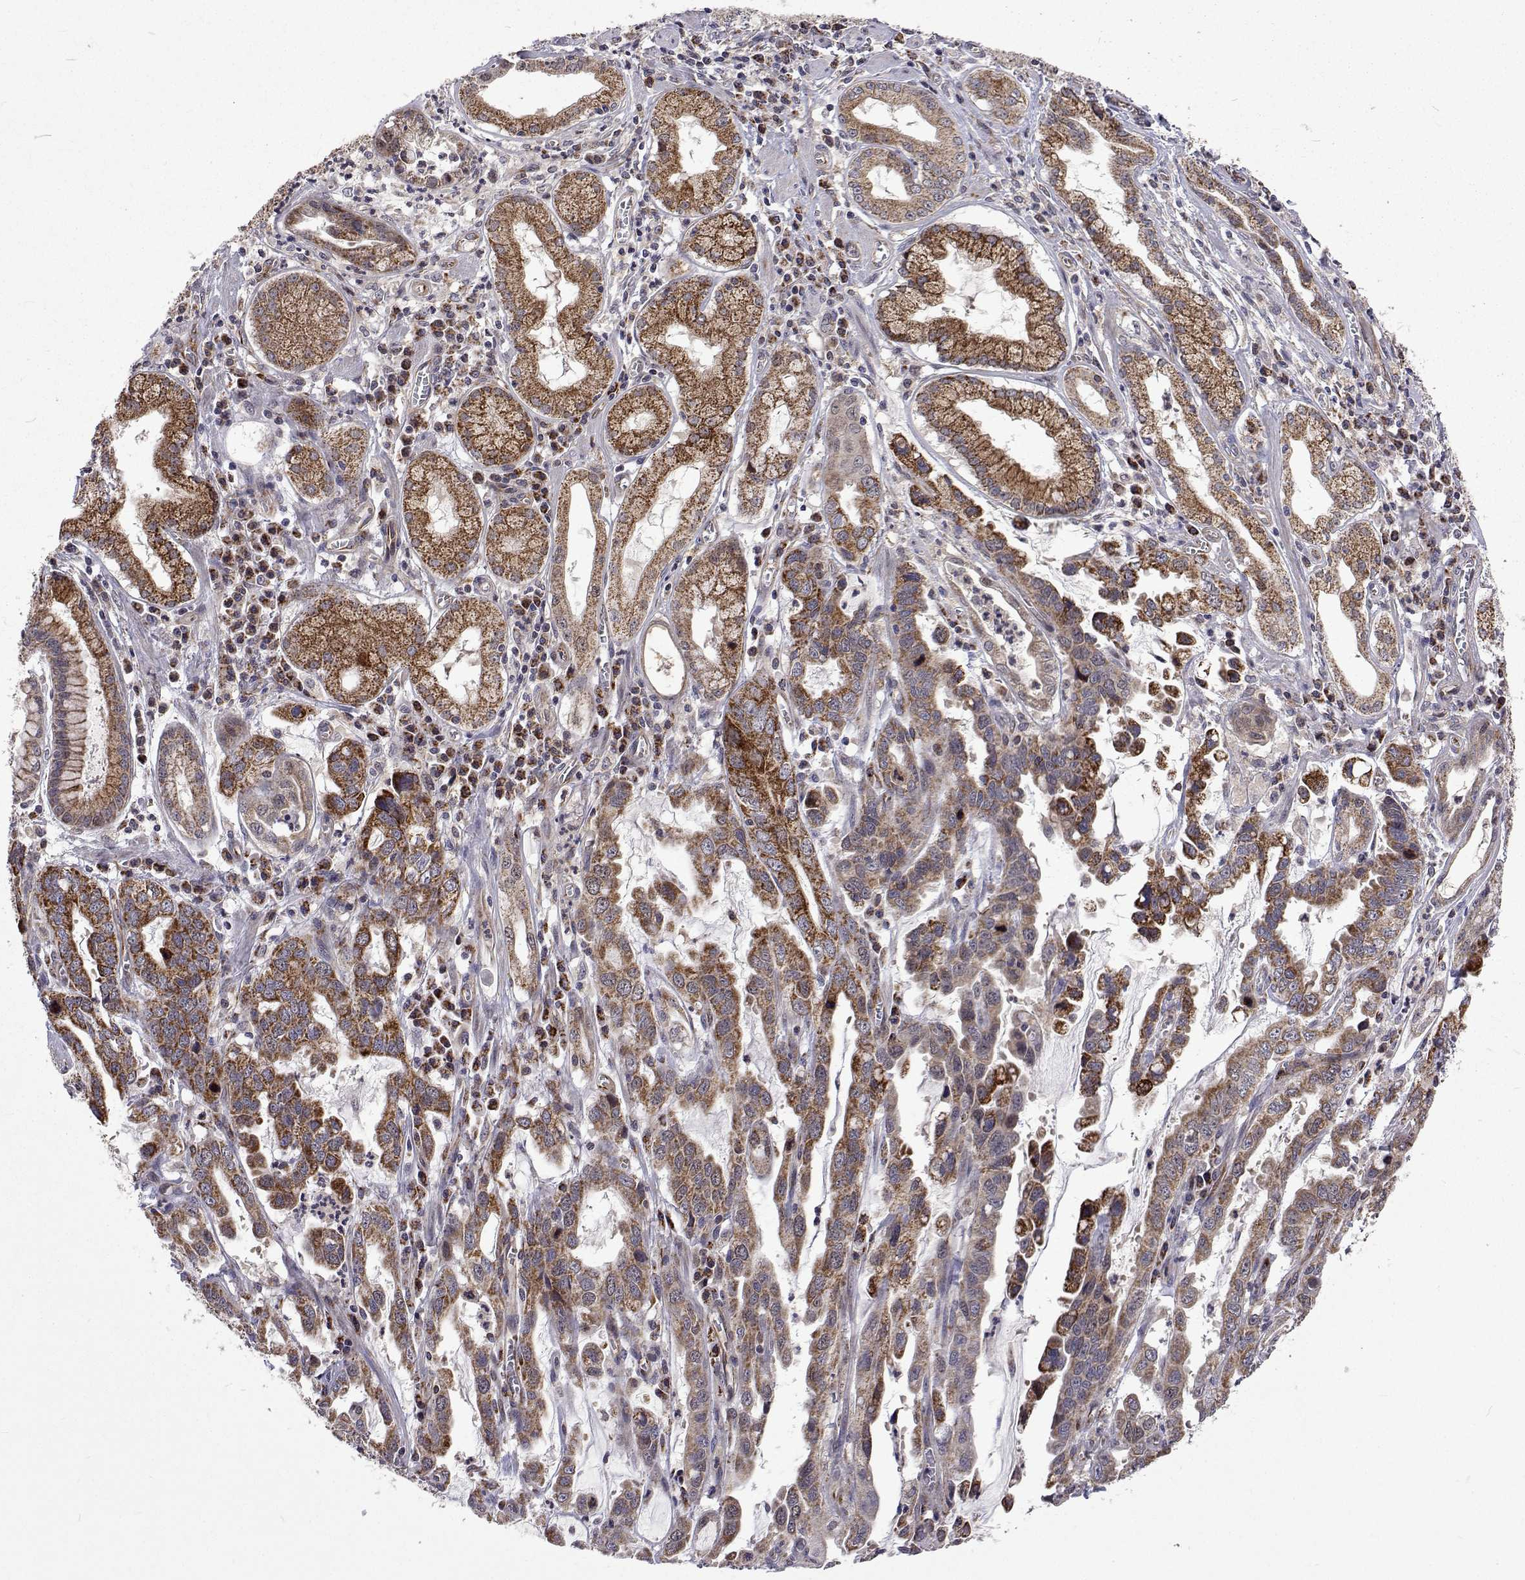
{"staining": {"intensity": "strong", "quantity": ">75%", "location": "cytoplasmic/membranous"}, "tissue": "stomach cancer", "cell_type": "Tumor cells", "image_type": "cancer", "snomed": [{"axis": "morphology", "description": "Adenocarcinoma, NOS"}, {"axis": "topography", "description": "Stomach, lower"}], "caption": "Immunohistochemical staining of stomach cancer (adenocarcinoma) demonstrates high levels of strong cytoplasmic/membranous expression in approximately >75% of tumor cells. (Brightfield microscopy of DAB IHC at high magnification).", "gene": "DHTKD1", "patient": {"sex": "female", "age": 76}}